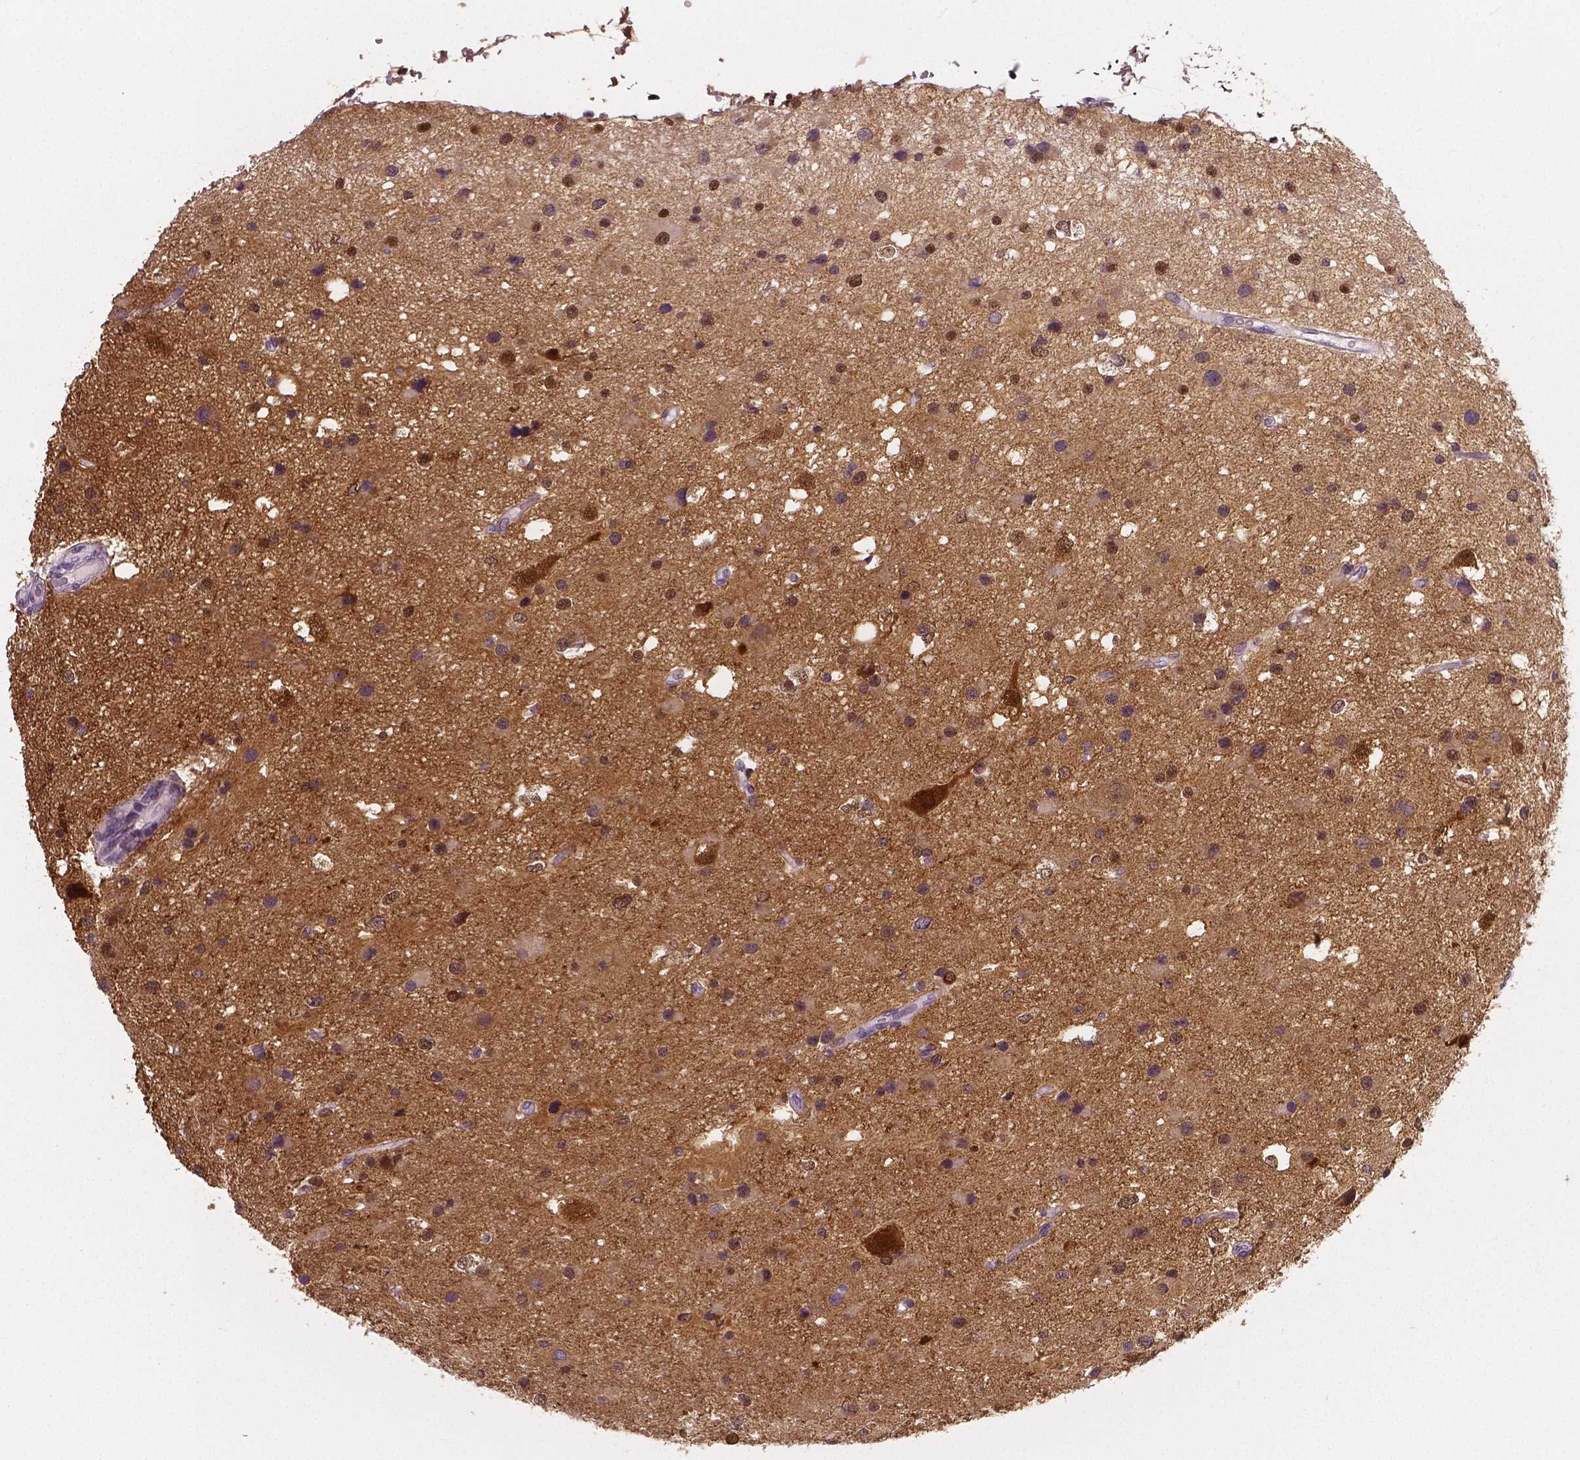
{"staining": {"intensity": "moderate", "quantity": "25%-75%", "location": "cytoplasmic/membranous,nuclear"}, "tissue": "glioma", "cell_type": "Tumor cells", "image_type": "cancer", "snomed": [{"axis": "morphology", "description": "Glioma, malignant, Low grade"}, {"axis": "topography", "description": "Brain"}], "caption": "Malignant low-grade glioma tissue shows moderate cytoplasmic/membranous and nuclear positivity in approximately 25%-75% of tumor cells", "gene": "NECAB1", "patient": {"sex": "female", "age": 32}}